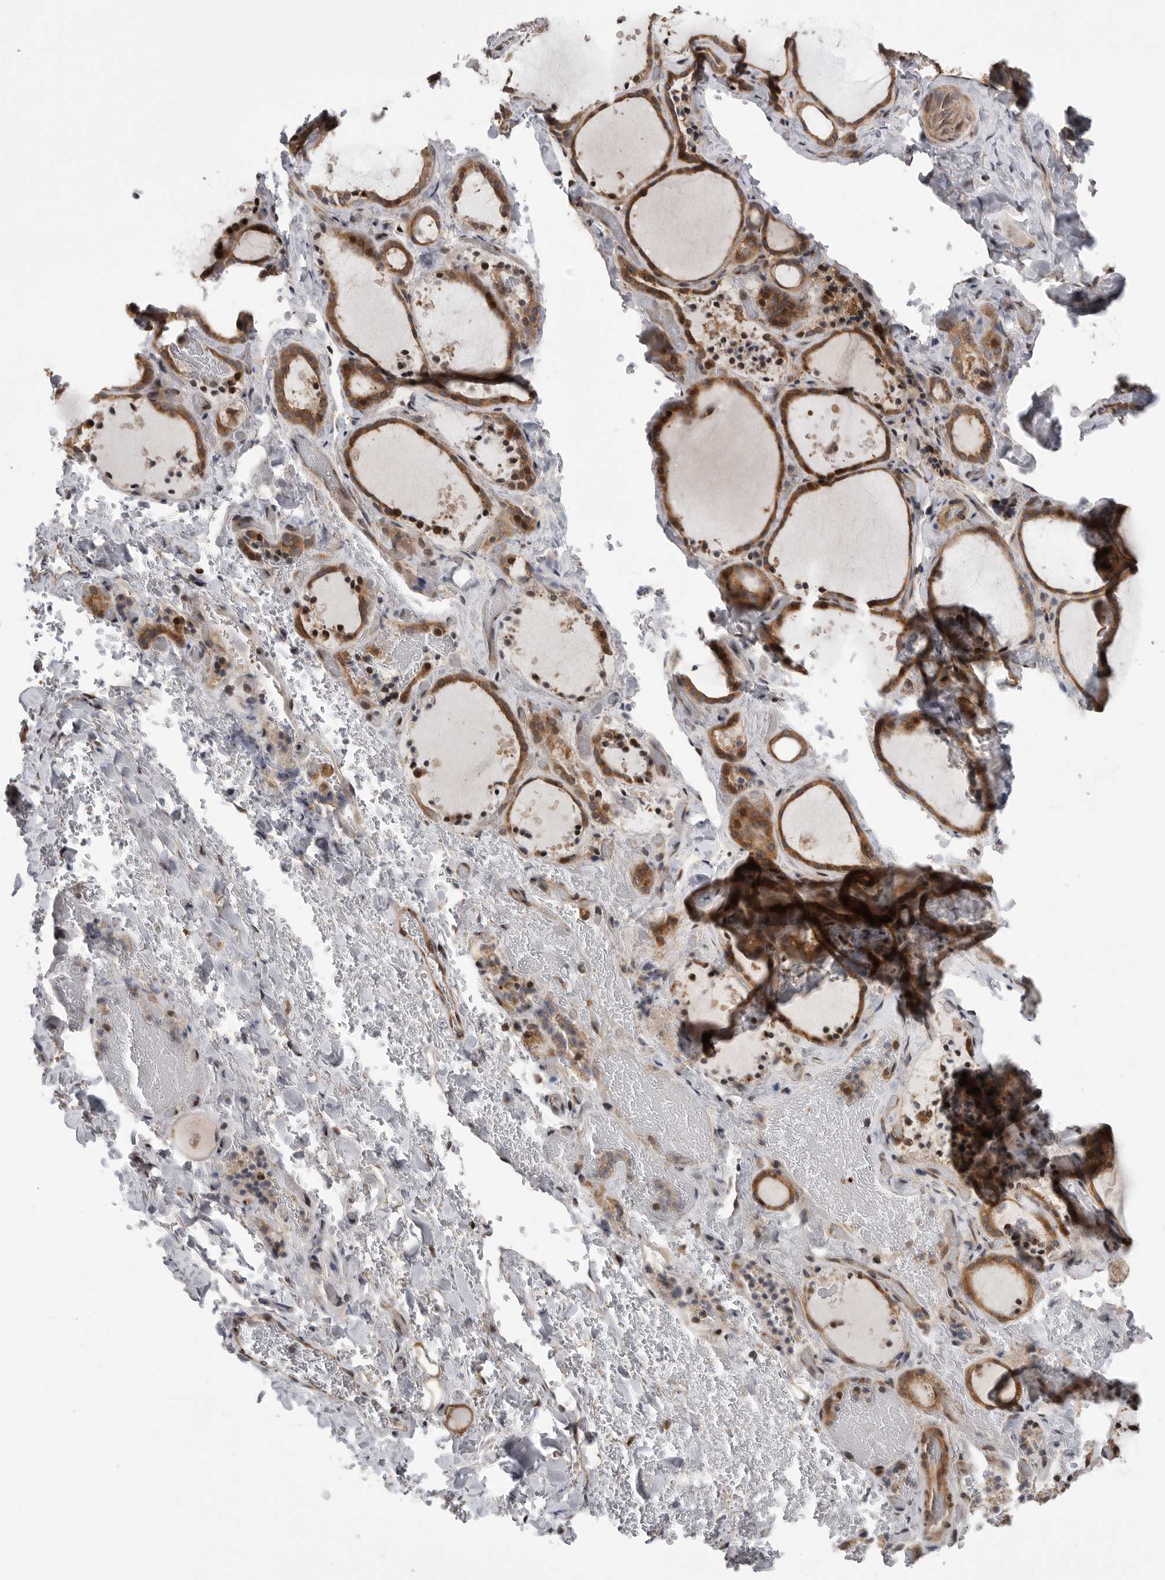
{"staining": {"intensity": "moderate", "quantity": ">75%", "location": "cytoplasmic/membranous,nuclear"}, "tissue": "thyroid gland", "cell_type": "Glandular cells", "image_type": "normal", "snomed": [{"axis": "morphology", "description": "Normal tissue, NOS"}, {"axis": "topography", "description": "Thyroid gland"}], "caption": "This image displays IHC staining of benign human thyroid gland, with medium moderate cytoplasmic/membranous,nuclear staining in about >75% of glandular cells.", "gene": "OXR1", "patient": {"sex": "female", "age": 44}}